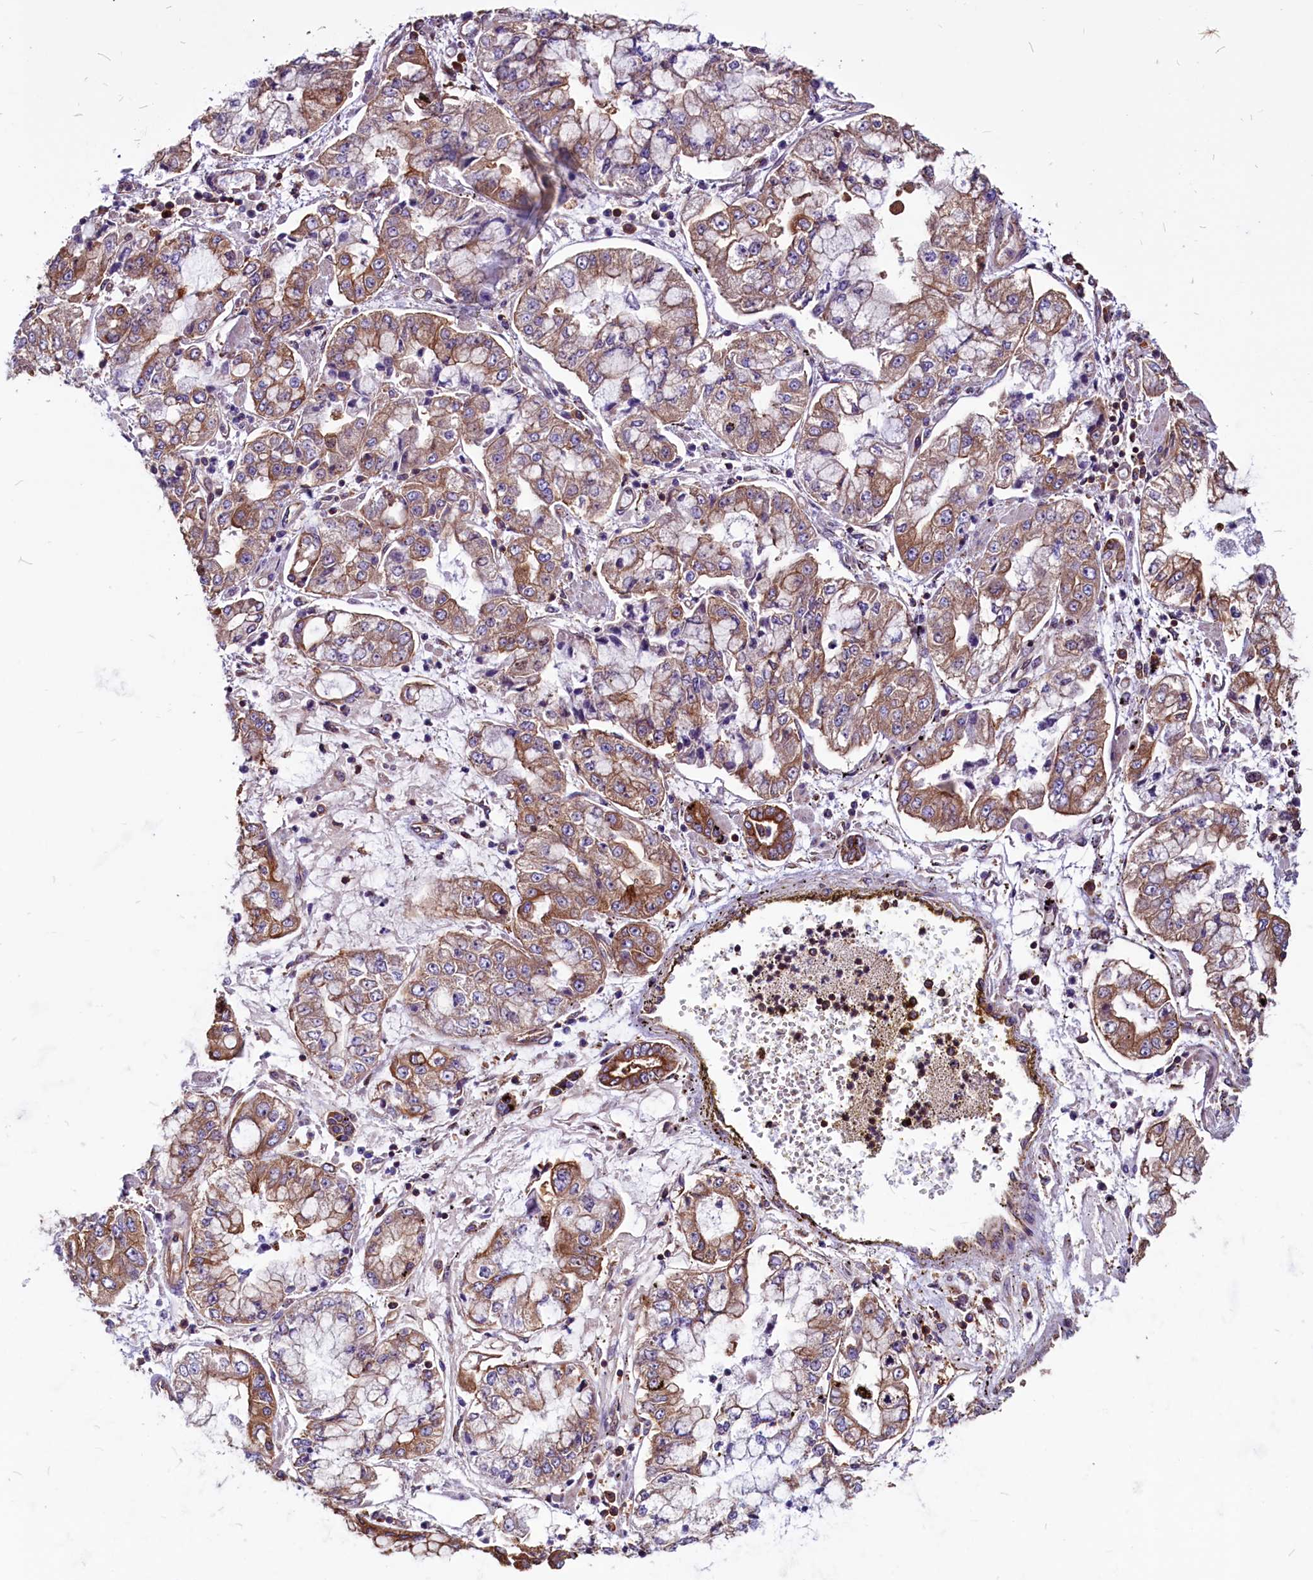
{"staining": {"intensity": "moderate", "quantity": ">75%", "location": "cytoplasmic/membranous"}, "tissue": "stomach cancer", "cell_type": "Tumor cells", "image_type": "cancer", "snomed": [{"axis": "morphology", "description": "Adenocarcinoma, NOS"}, {"axis": "topography", "description": "Stomach"}], "caption": "Protein expression analysis of human stomach cancer reveals moderate cytoplasmic/membranous expression in approximately >75% of tumor cells.", "gene": "EIF3G", "patient": {"sex": "male", "age": 76}}